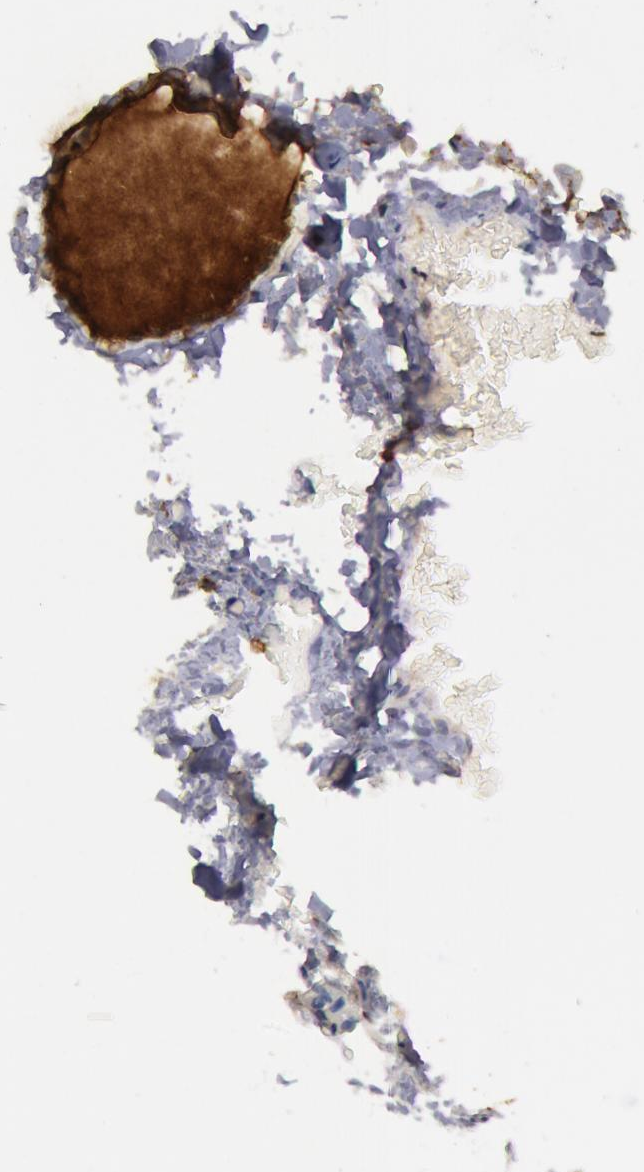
{"staining": {"intensity": "moderate", "quantity": ">75%", "location": "cytoplasmic/membranous"}, "tissue": "thyroid gland", "cell_type": "Glandular cells", "image_type": "normal", "snomed": [{"axis": "morphology", "description": "Normal tissue, NOS"}, {"axis": "topography", "description": "Thyroid gland"}], "caption": "Approximately >75% of glandular cells in normal thyroid gland reveal moderate cytoplasmic/membranous protein positivity as visualized by brown immunohistochemical staining.", "gene": "ERBB2", "patient": {"sex": "male", "age": 76}}